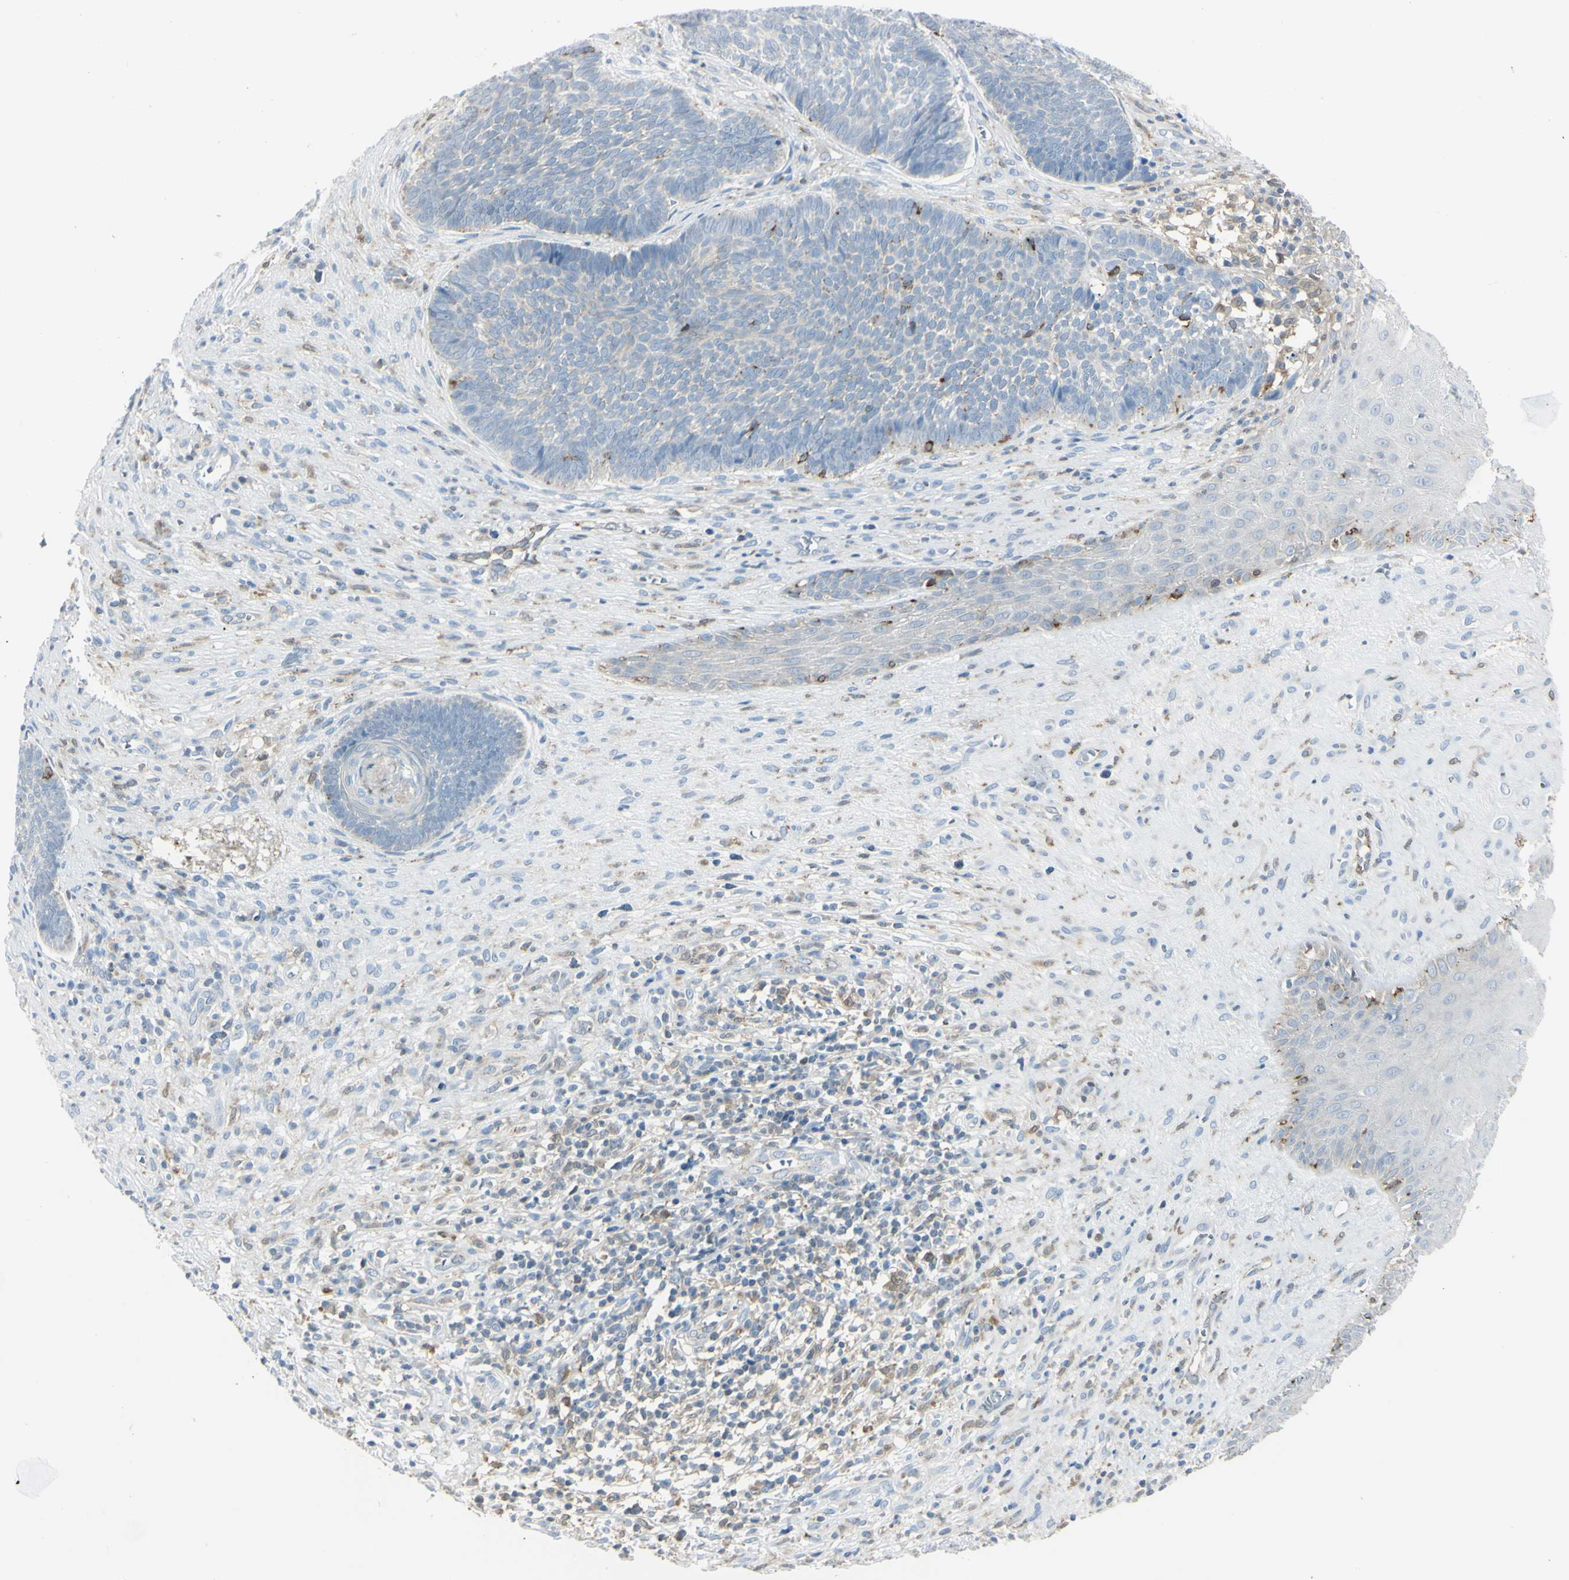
{"staining": {"intensity": "negative", "quantity": "none", "location": "none"}, "tissue": "skin cancer", "cell_type": "Tumor cells", "image_type": "cancer", "snomed": [{"axis": "morphology", "description": "Basal cell carcinoma"}, {"axis": "topography", "description": "Skin"}], "caption": "Immunohistochemistry image of neoplastic tissue: human skin cancer (basal cell carcinoma) stained with DAB (3,3'-diaminobenzidine) reveals no significant protein expression in tumor cells.", "gene": "CYRIB", "patient": {"sex": "male", "age": 84}}